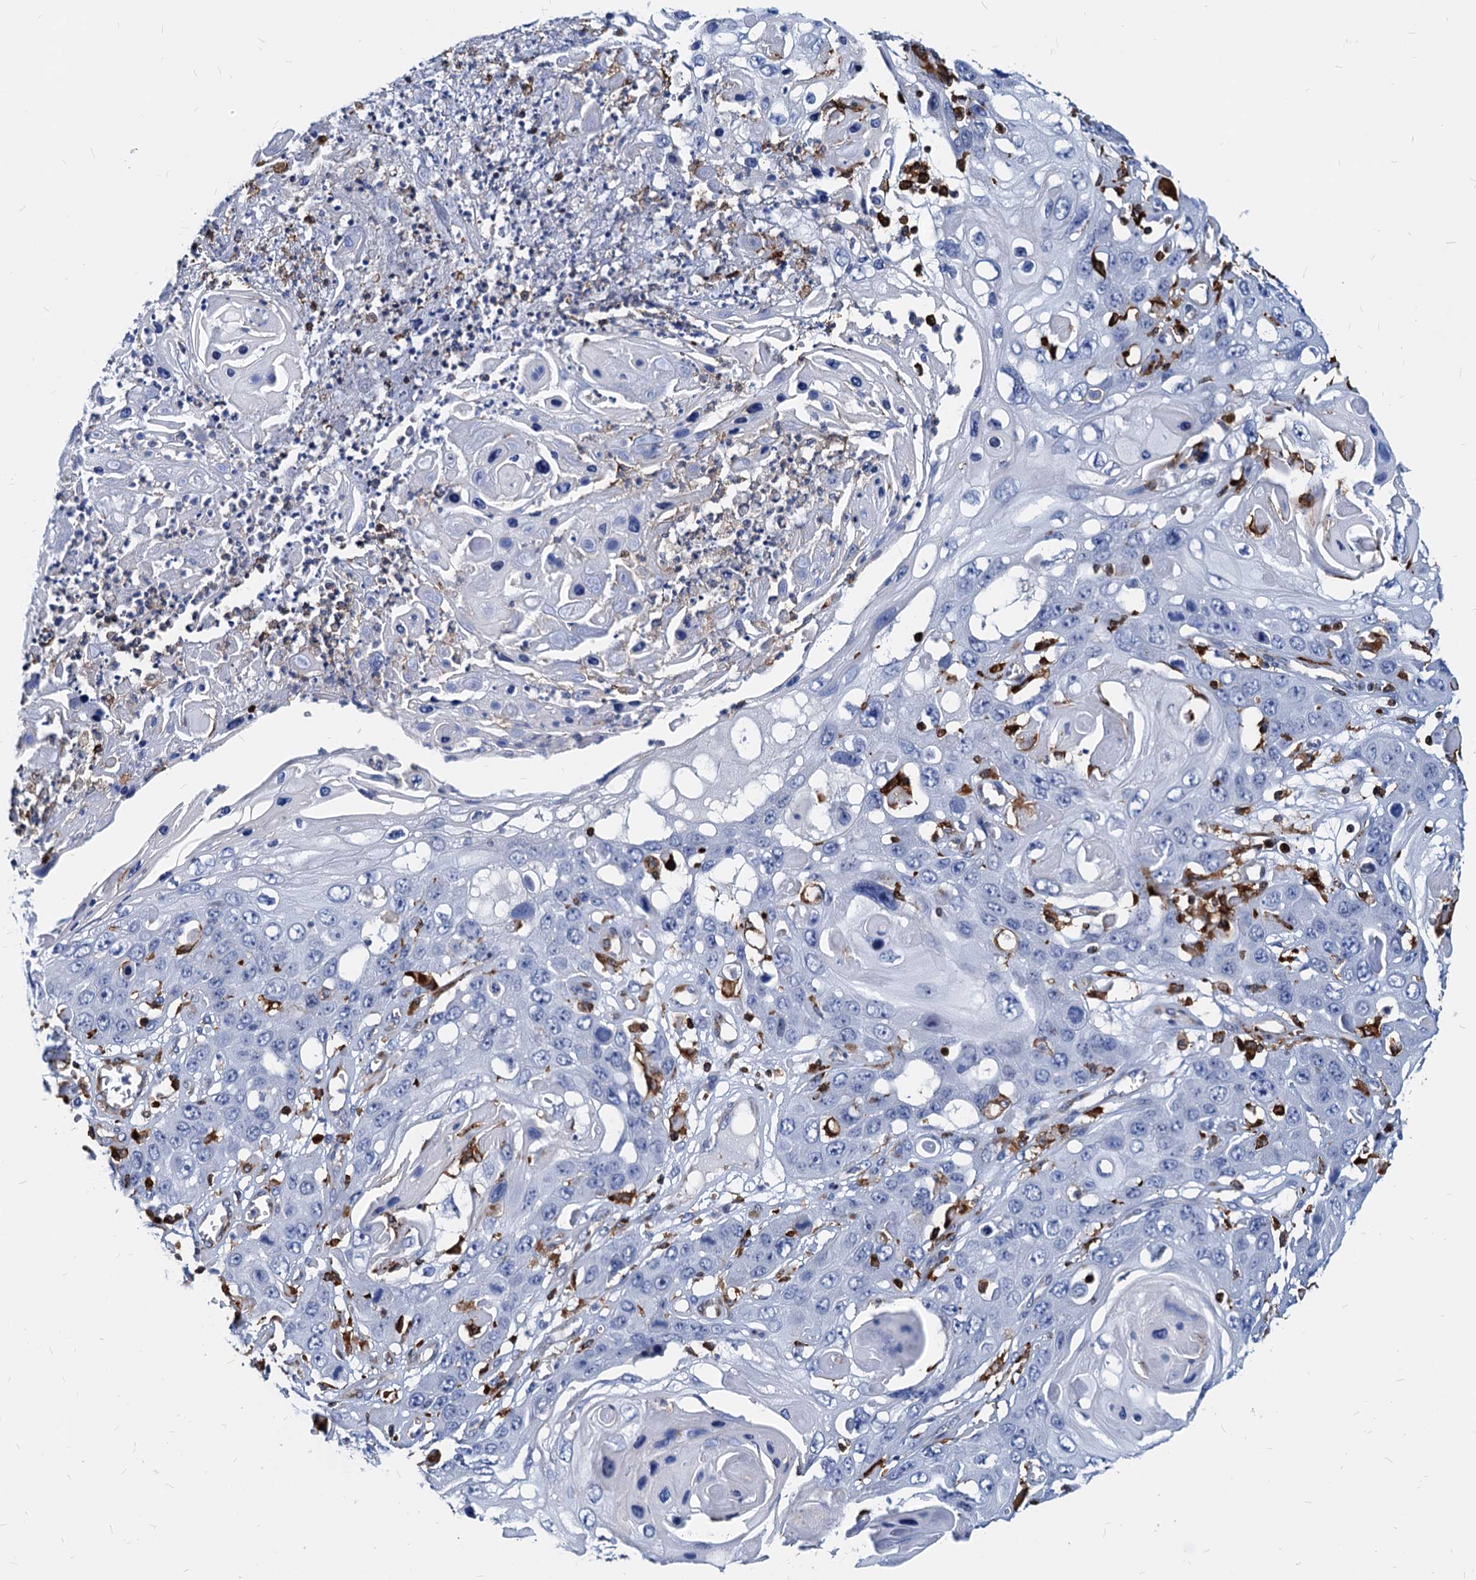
{"staining": {"intensity": "negative", "quantity": "none", "location": "none"}, "tissue": "skin cancer", "cell_type": "Tumor cells", "image_type": "cancer", "snomed": [{"axis": "morphology", "description": "Squamous cell carcinoma, NOS"}, {"axis": "topography", "description": "Skin"}], "caption": "High magnification brightfield microscopy of skin cancer stained with DAB (brown) and counterstained with hematoxylin (blue): tumor cells show no significant staining.", "gene": "LCP2", "patient": {"sex": "male", "age": 55}}